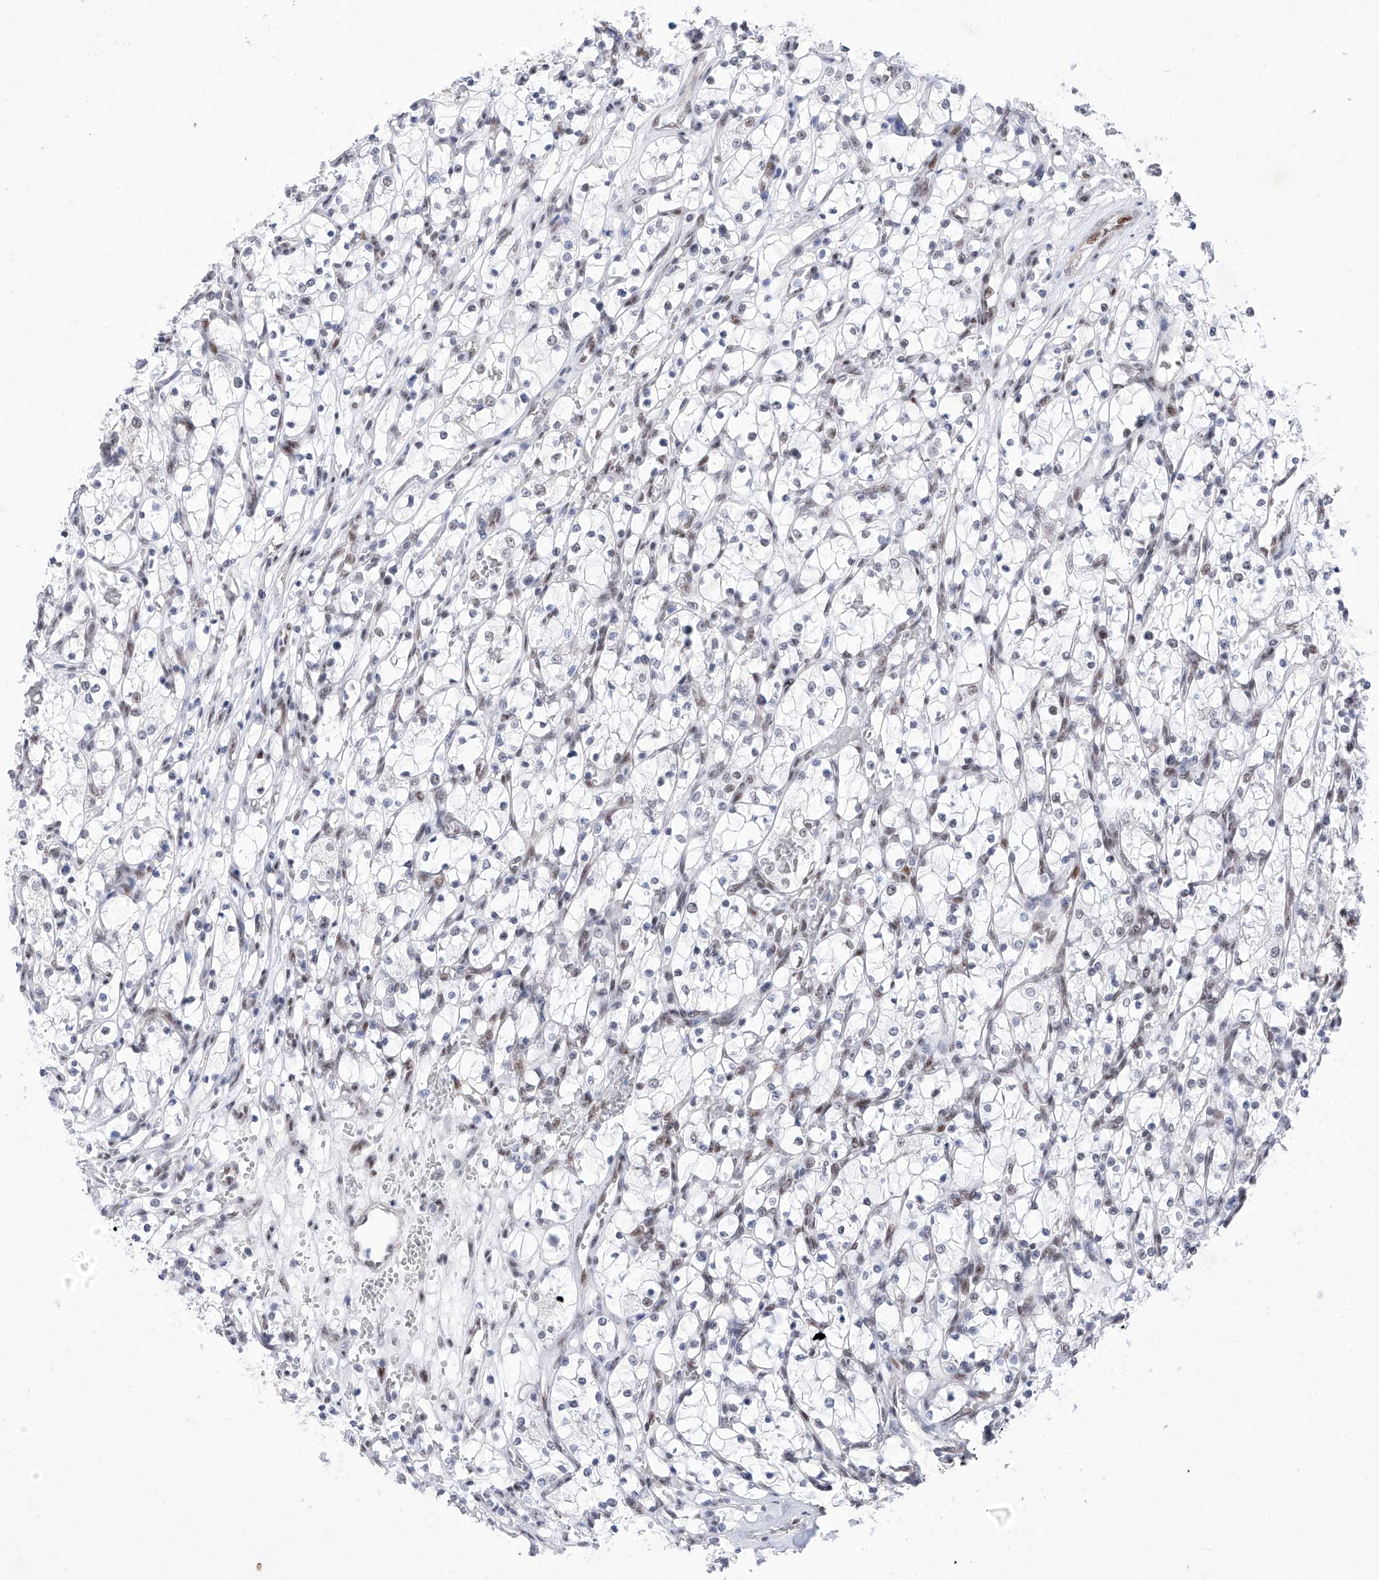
{"staining": {"intensity": "negative", "quantity": "none", "location": "none"}, "tissue": "renal cancer", "cell_type": "Tumor cells", "image_type": "cancer", "snomed": [{"axis": "morphology", "description": "Adenocarcinoma, NOS"}, {"axis": "topography", "description": "Kidney"}], "caption": "DAB immunohistochemical staining of renal cancer (adenocarcinoma) shows no significant expression in tumor cells. Nuclei are stained in blue.", "gene": "ATN1", "patient": {"sex": "female", "age": 69}}